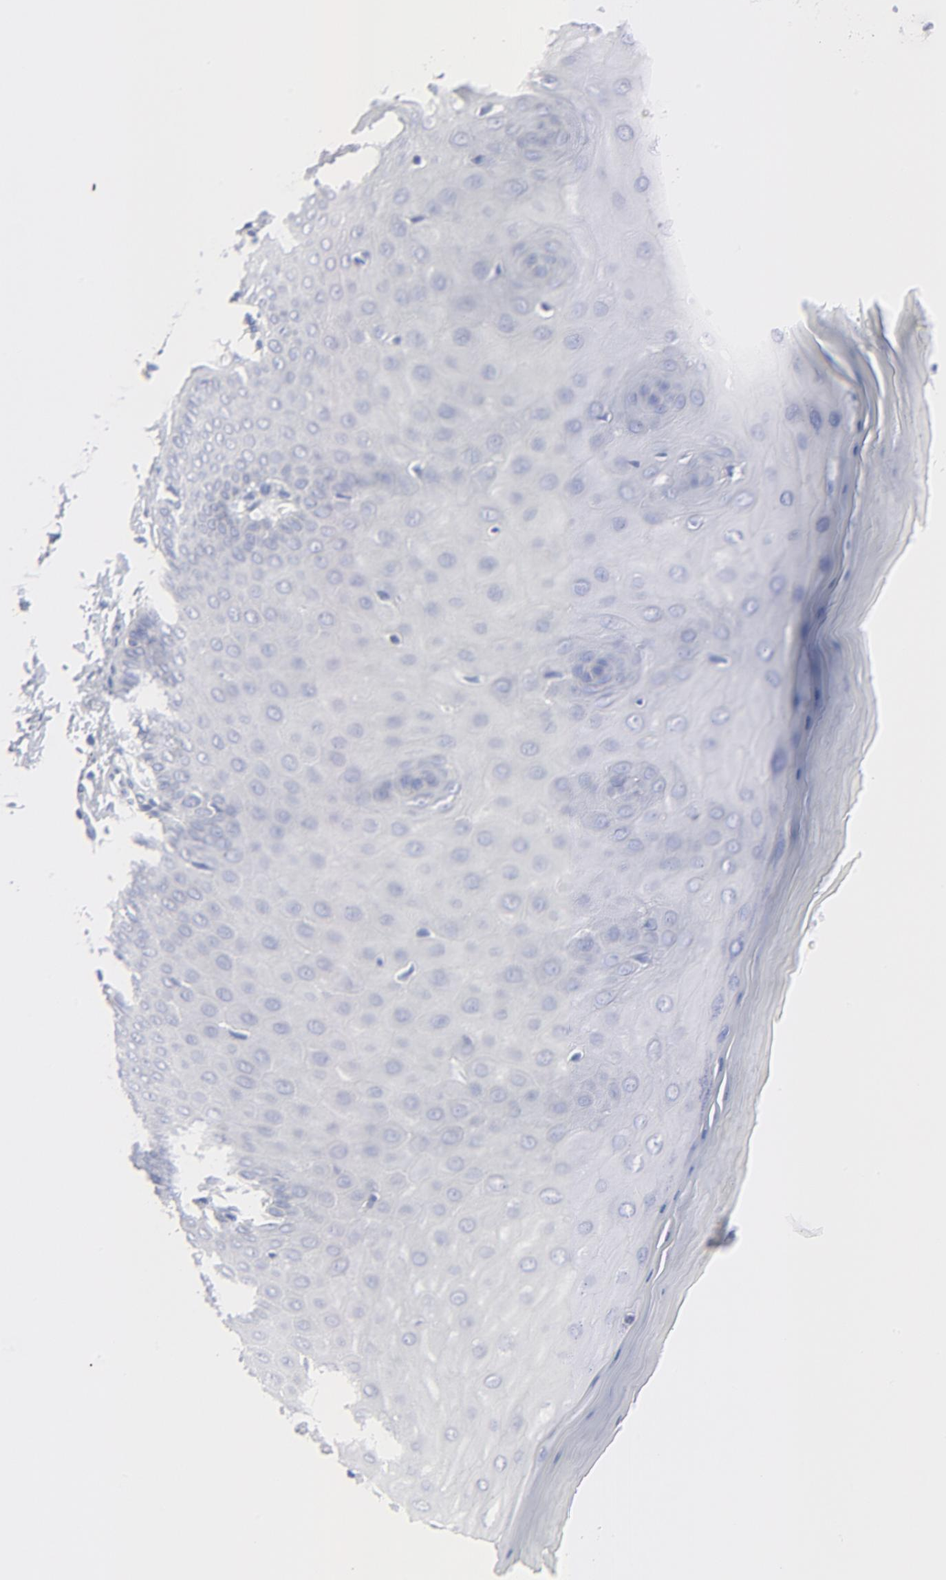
{"staining": {"intensity": "negative", "quantity": "none", "location": "none"}, "tissue": "cervix", "cell_type": "Glandular cells", "image_type": "normal", "snomed": [{"axis": "morphology", "description": "Normal tissue, NOS"}, {"axis": "topography", "description": "Cervix"}], "caption": "Glandular cells show no significant protein staining in unremarkable cervix. (Brightfield microscopy of DAB (3,3'-diaminobenzidine) IHC at high magnification).", "gene": "PSD3", "patient": {"sex": "female", "age": 55}}